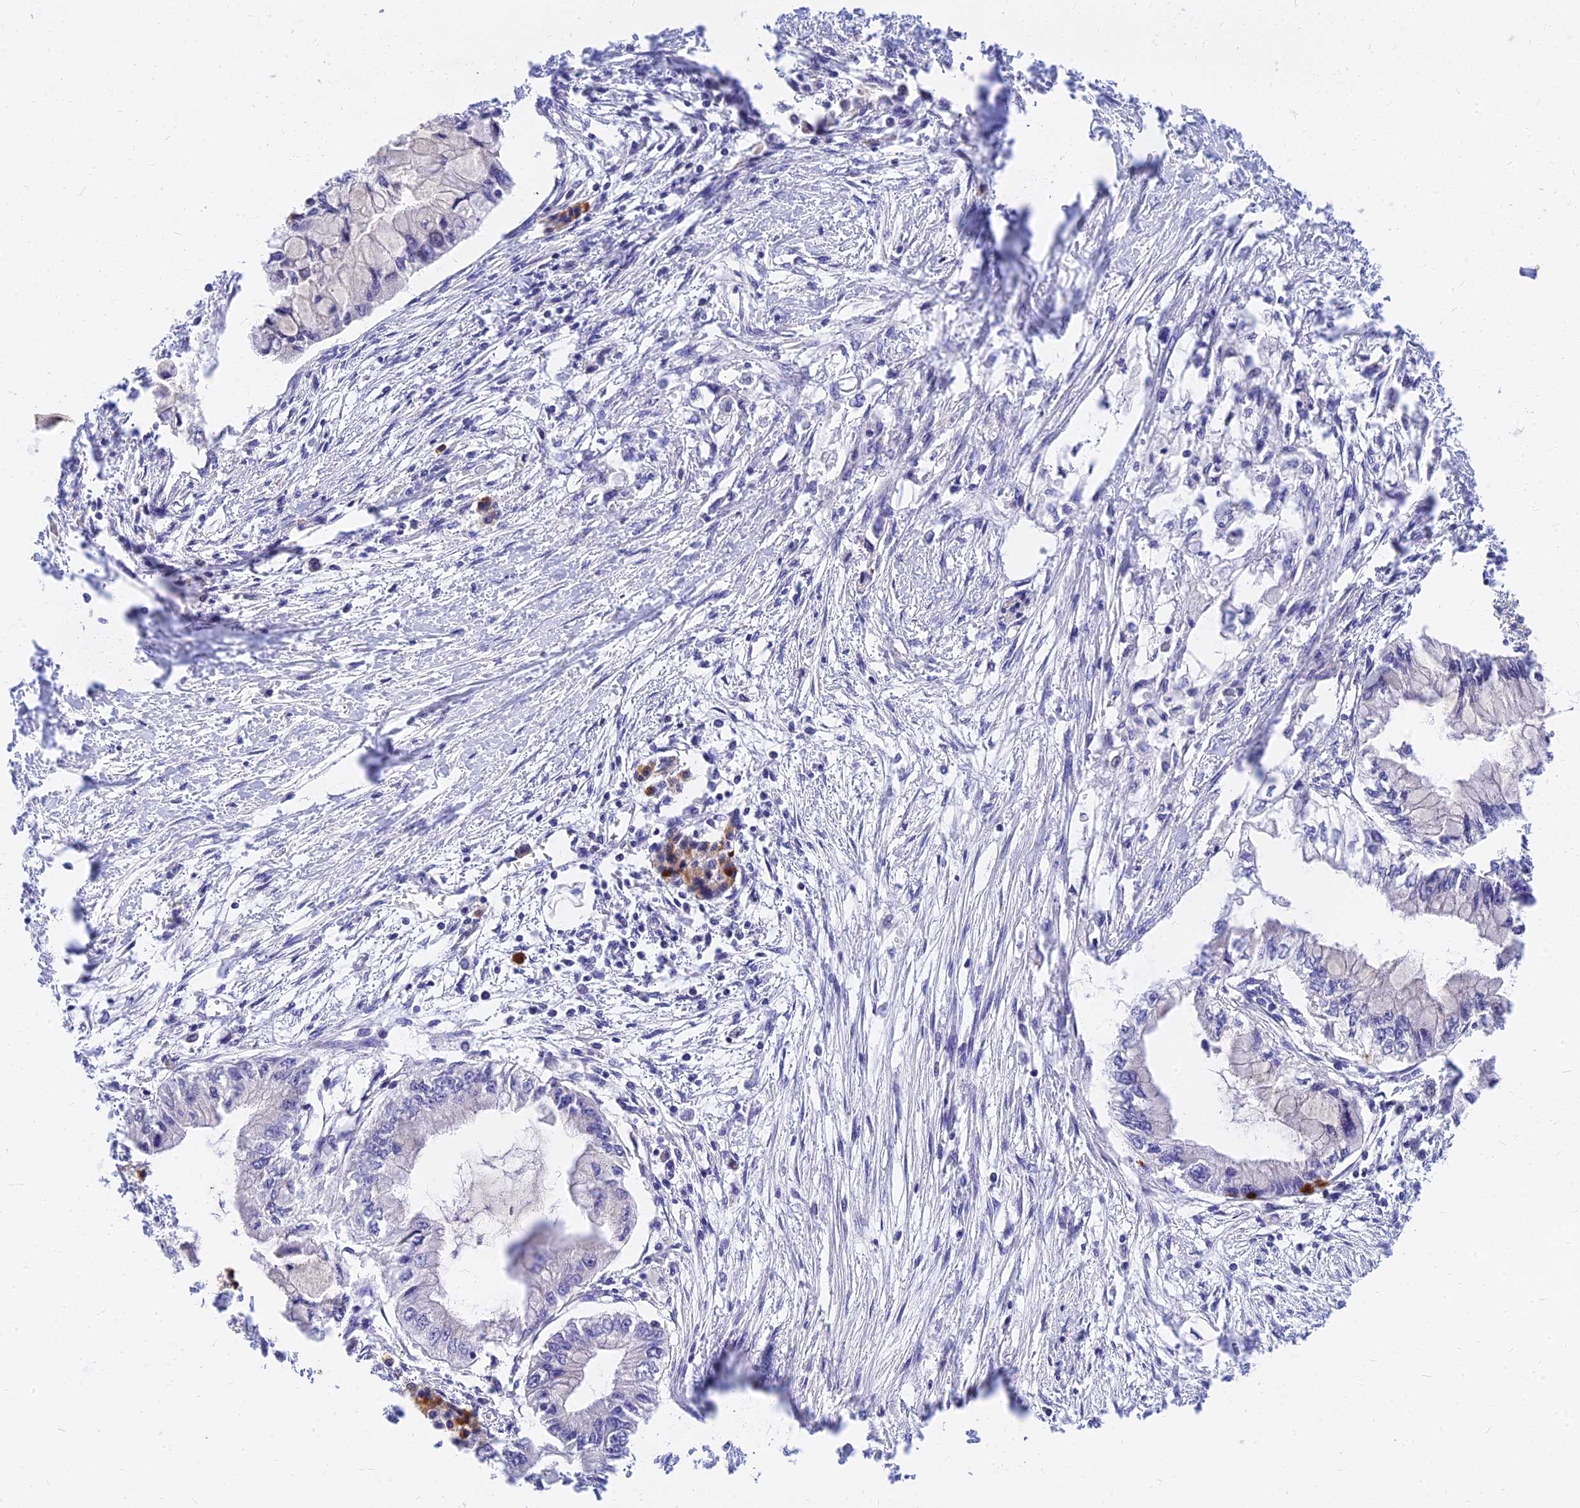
{"staining": {"intensity": "negative", "quantity": "none", "location": "none"}, "tissue": "pancreatic cancer", "cell_type": "Tumor cells", "image_type": "cancer", "snomed": [{"axis": "morphology", "description": "Adenocarcinoma, NOS"}, {"axis": "topography", "description": "Pancreas"}], "caption": "This is a micrograph of immunohistochemistry (IHC) staining of pancreatic cancer (adenocarcinoma), which shows no expression in tumor cells.", "gene": "ANKS4B", "patient": {"sex": "male", "age": 48}}